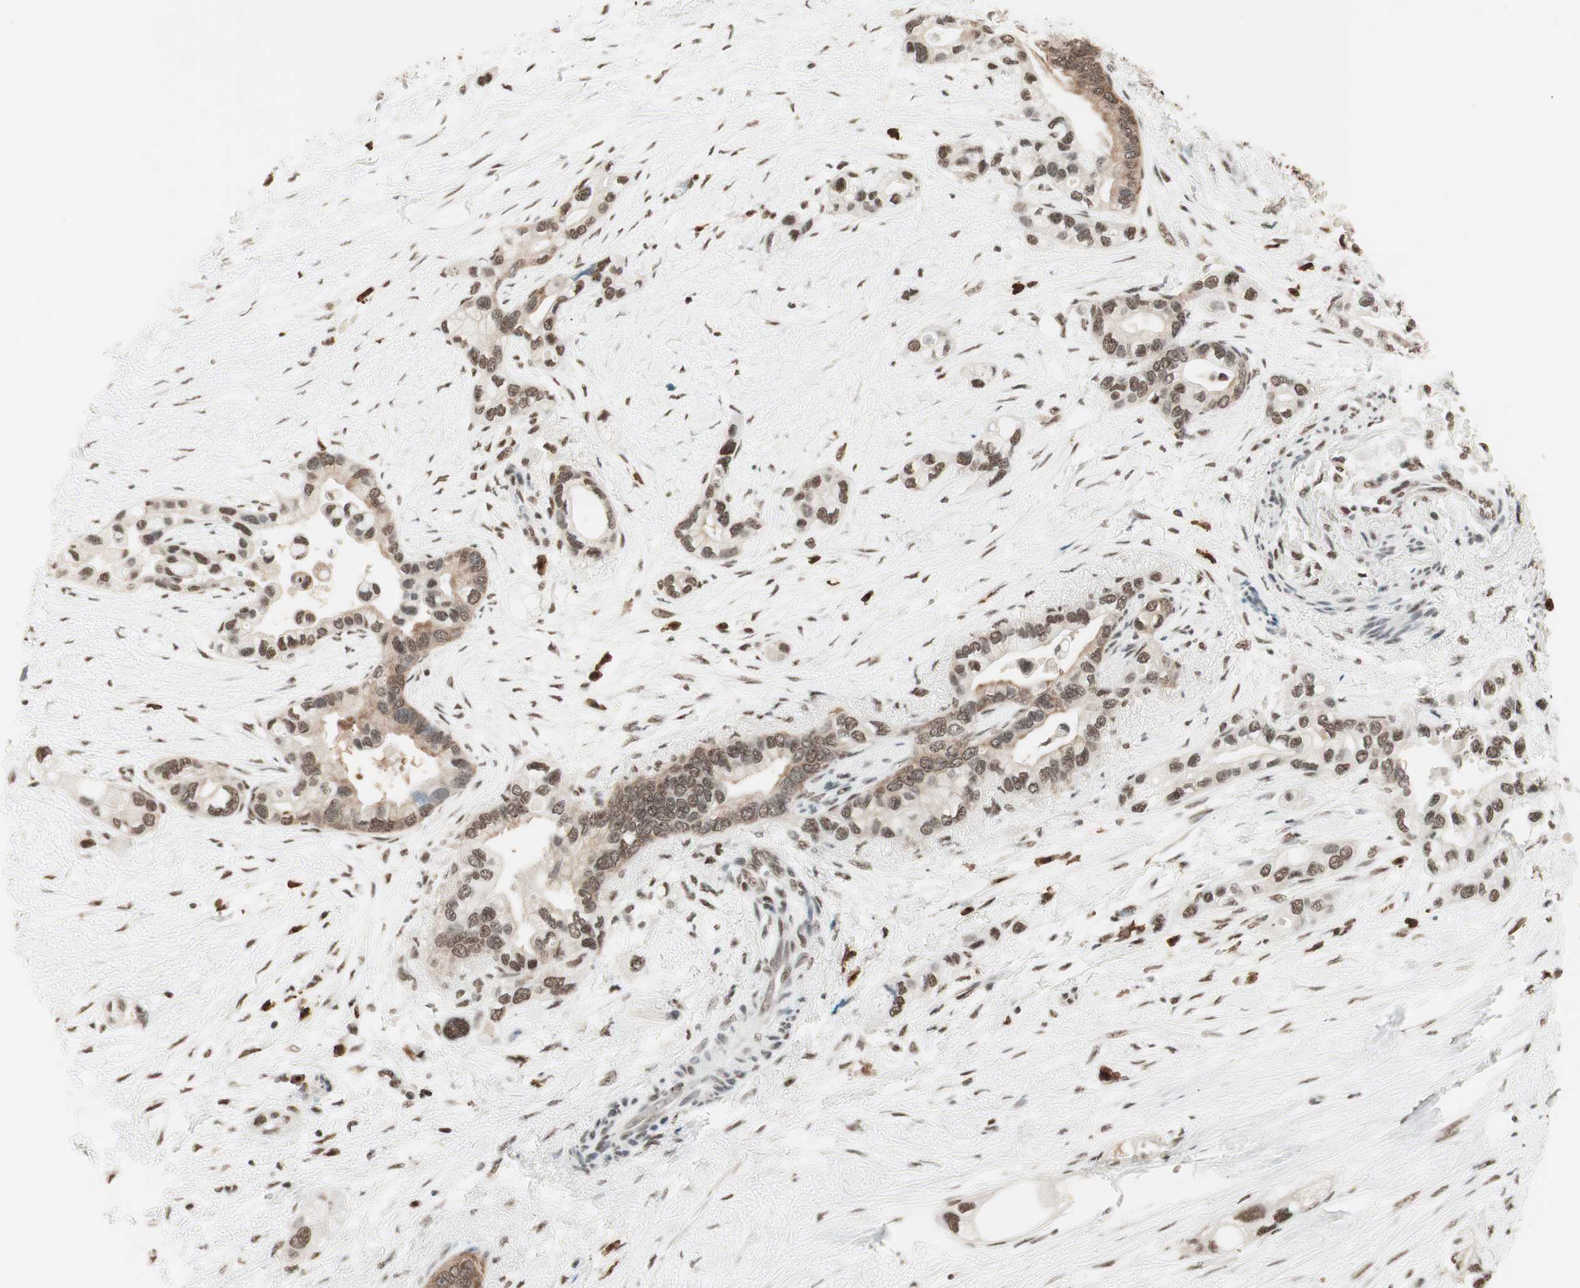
{"staining": {"intensity": "moderate", "quantity": ">75%", "location": "cytoplasmic/membranous,nuclear"}, "tissue": "pancreatic cancer", "cell_type": "Tumor cells", "image_type": "cancer", "snomed": [{"axis": "morphology", "description": "Adenocarcinoma, NOS"}, {"axis": "topography", "description": "Pancreas"}], "caption": "Approximately >75% of tumor cells in adenocarcinoma (pancreatic) show moderate cytoplasmic/membranous and nuclear protein positivity as visualized by brown immunohistochemical staining.", "gene": "SMARCE1", "patient": {"sex": "female", "age": 77}}